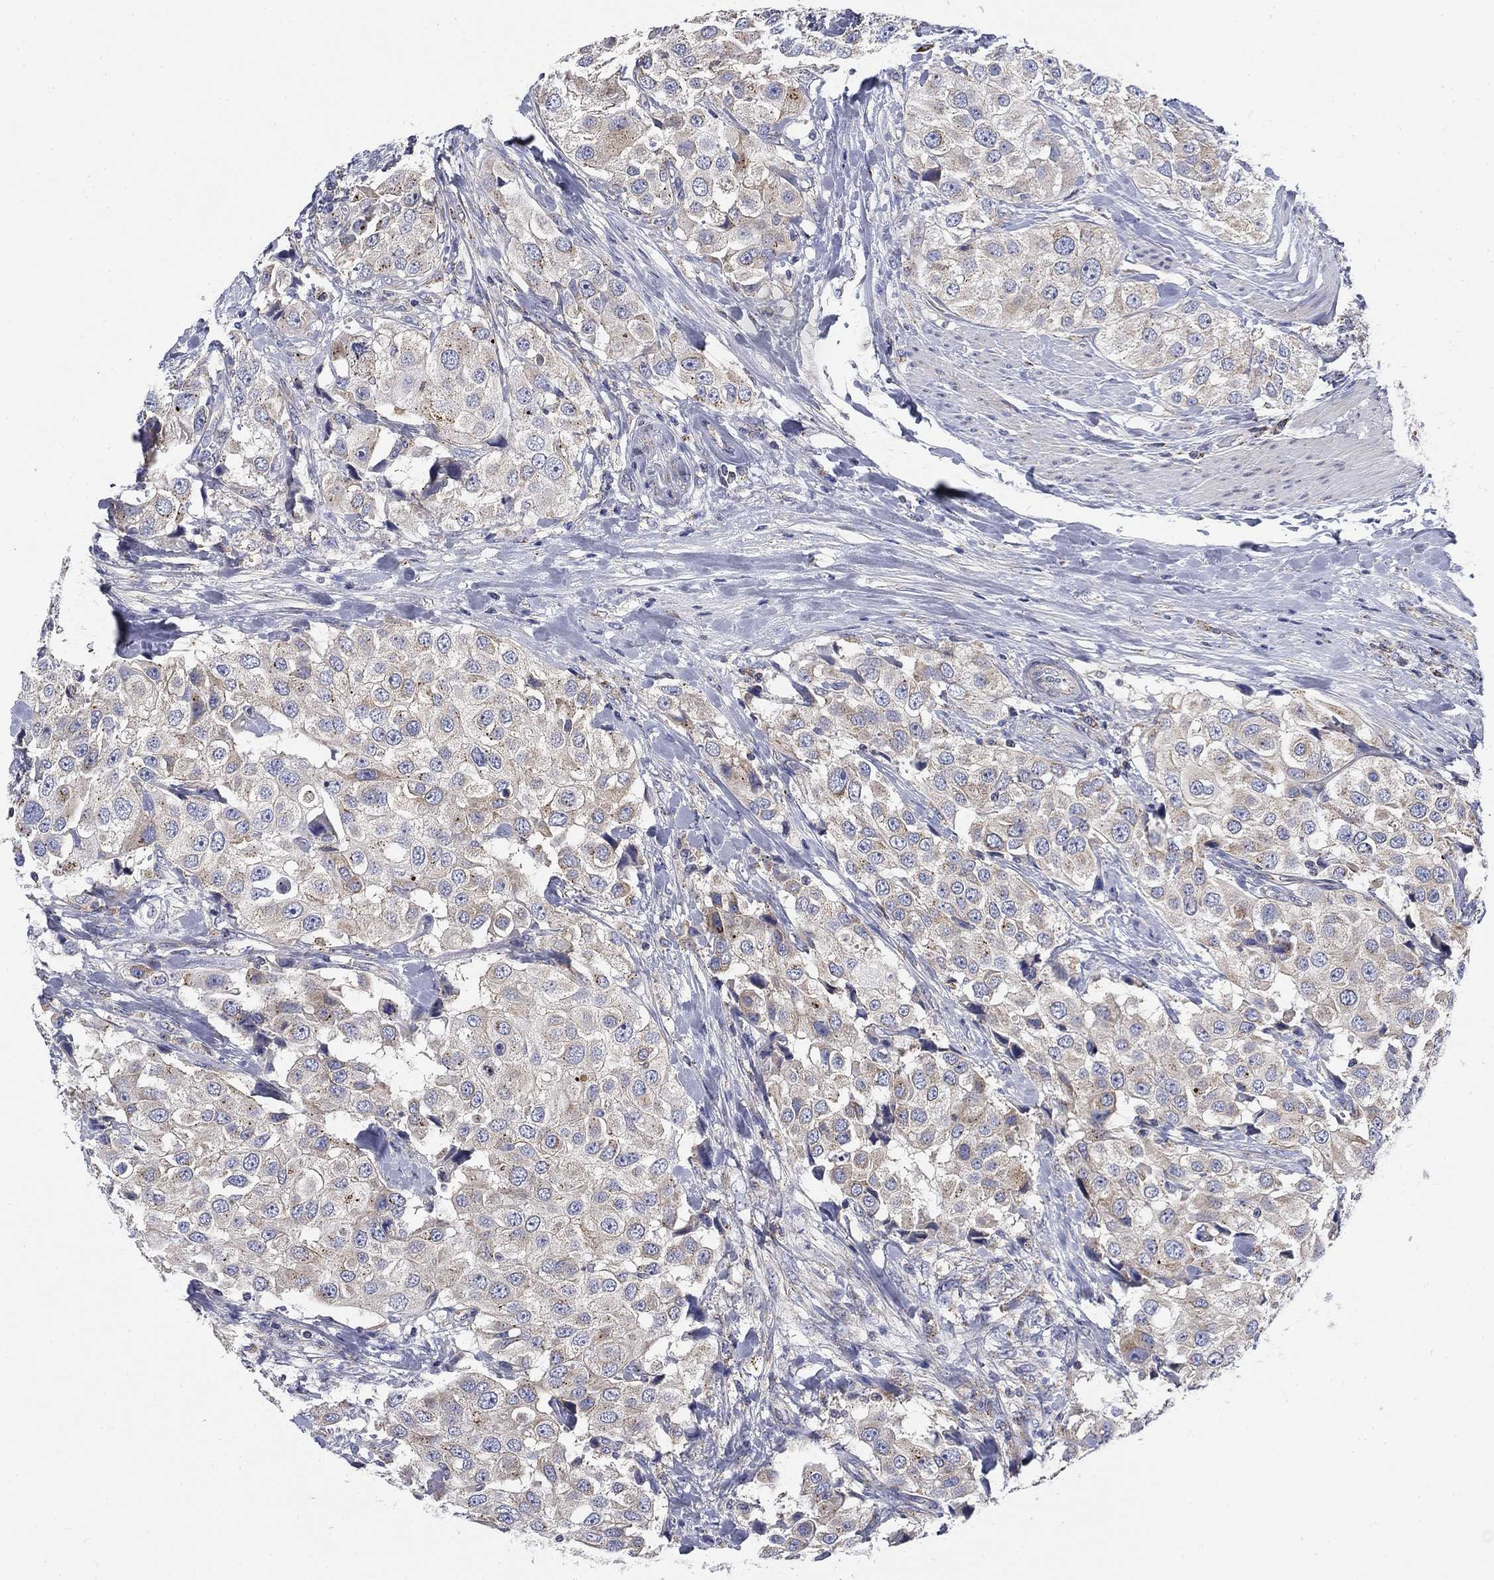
{"staining": {"intensity": "weak", "quantity": "<25%", "location": "cytoplasmic/membranous"}, "tissue": "urothelial cancer", "cell_type": "Tumor cells", "image_type": "cancer", "snomed": [{"axis": "morphology", "description": "Urothelial carcinoma, High grade"}, {"axis": "topography", "description": "Urinary bladder"}], "caption": "Image shows no significant protein staining in tumor cells of high-grade urothelial carcinoma.", "gene": "NACAD", "patient": {"sex": "female", "age": 64}}